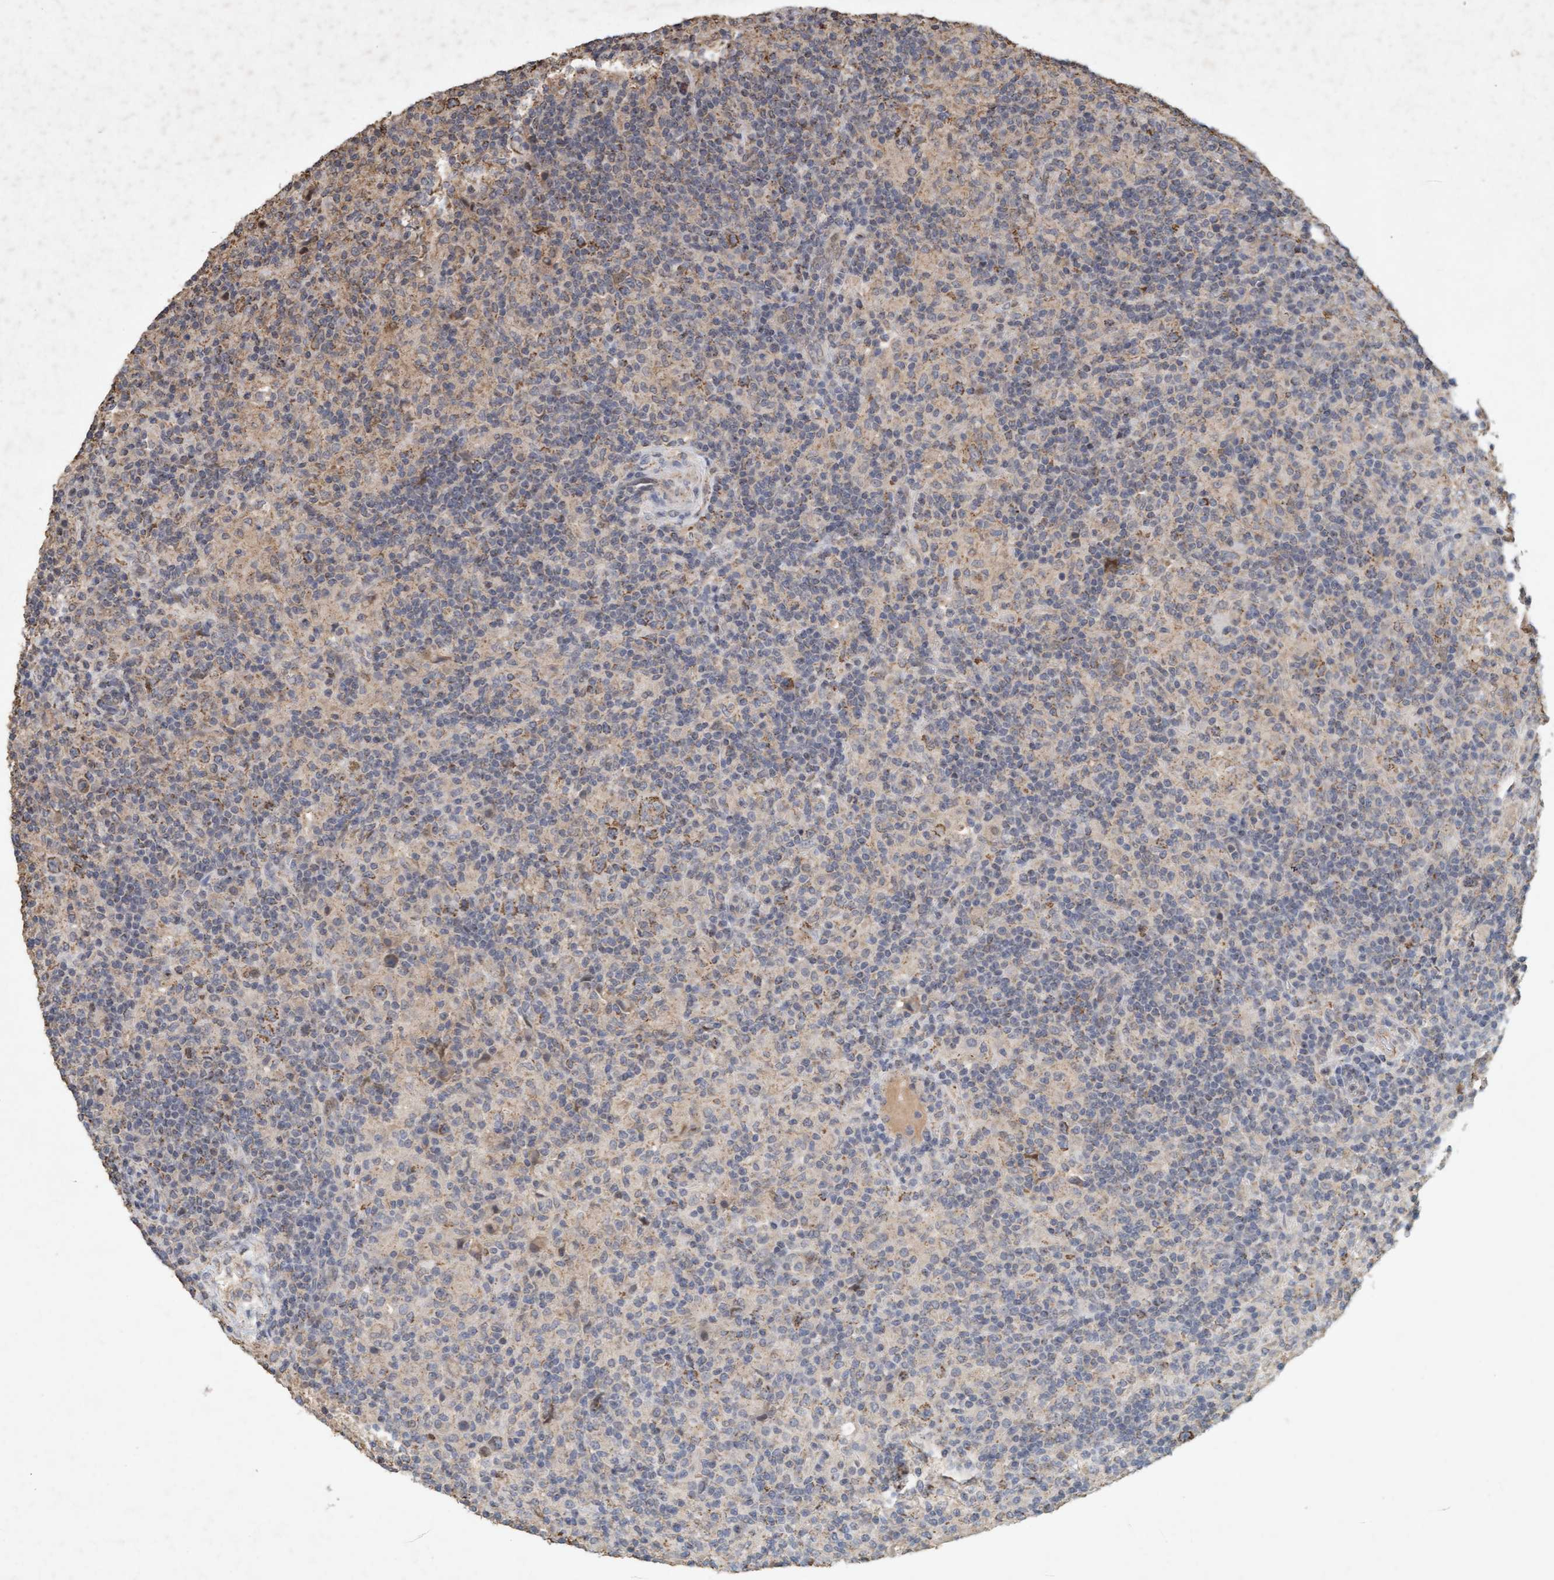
{"staining": {"intensity": "moderate", "quantity": ">75%", "location": "cytoplasmic/membranous"}, "tissue": "lymphoma", "cell_type": "Tumor cells", "image_type": "cancer", "snomed": [{"axis": "morphology", "description": "Hodgkin's disease, NOS"}, {"axis": "topography", "description": "Lymph node"}], "caption": "This is an image of immunohistochemistry staining of Hodgkin's disease, which shows moderate expression in the cytoplasmic/membranous of tumor cells.", "gene": "VSIG8", "patient": {"sex": "male", "age": 70}}